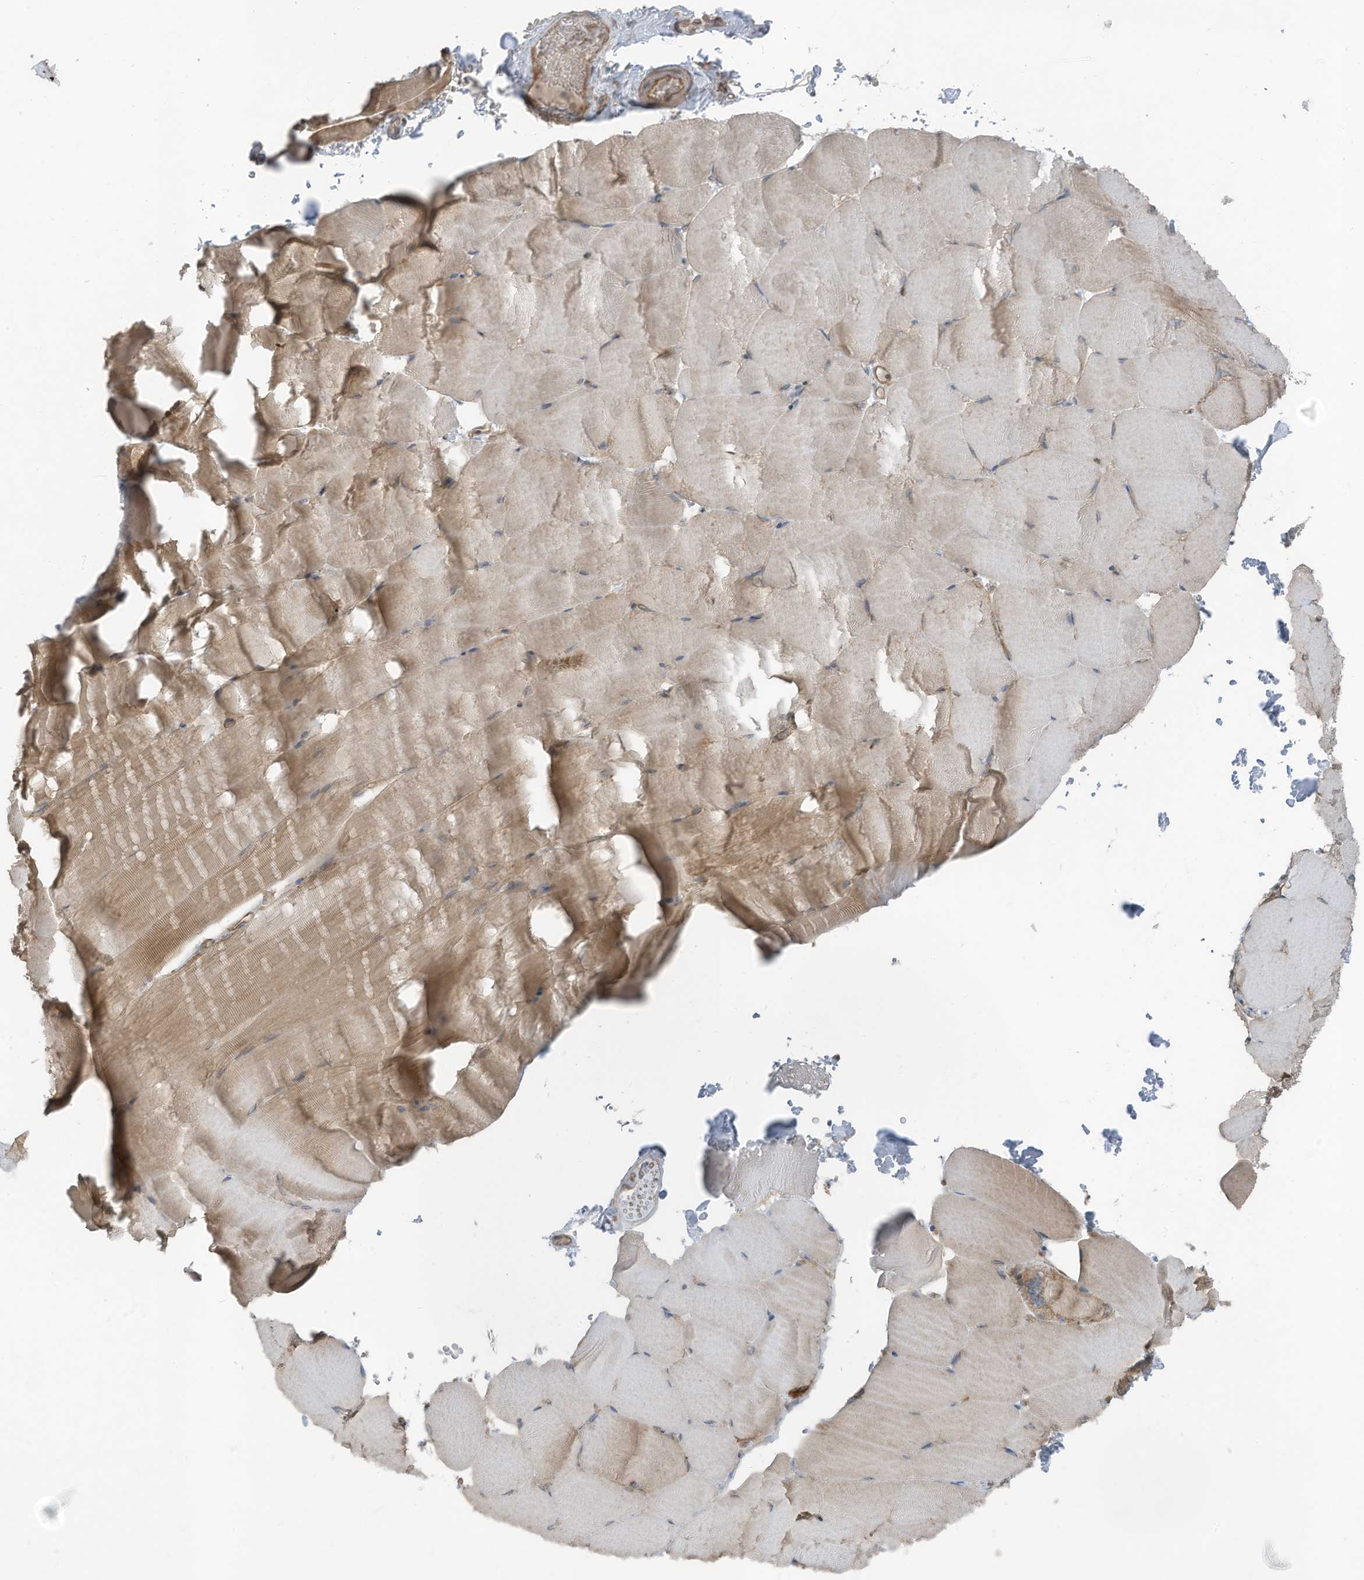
{"staining": {"intensity": "weak", "quantity": "25%-75%", "location": "cytoplasmic/membranous"}, "tissue": "skeletal muscle", "cell_type": "Myocytes", "image_type": "normal", "snomed": [{"axis": "morphology", "description": "Normal tissue, NOS"}, {"axis": "topography", "description": "Skeletal muscle"}, {"axis": "topography", "description": "Parathyroid gland"}], "caption": "About 25%-75% of myocytes in normal skeletal muscle reveal weak cytoplasmic/membranous protein staining as visualized by brown immunohistochemical staining.", "gene": "TXNDC9", "patient": {"sex": "female", "age": 37}}